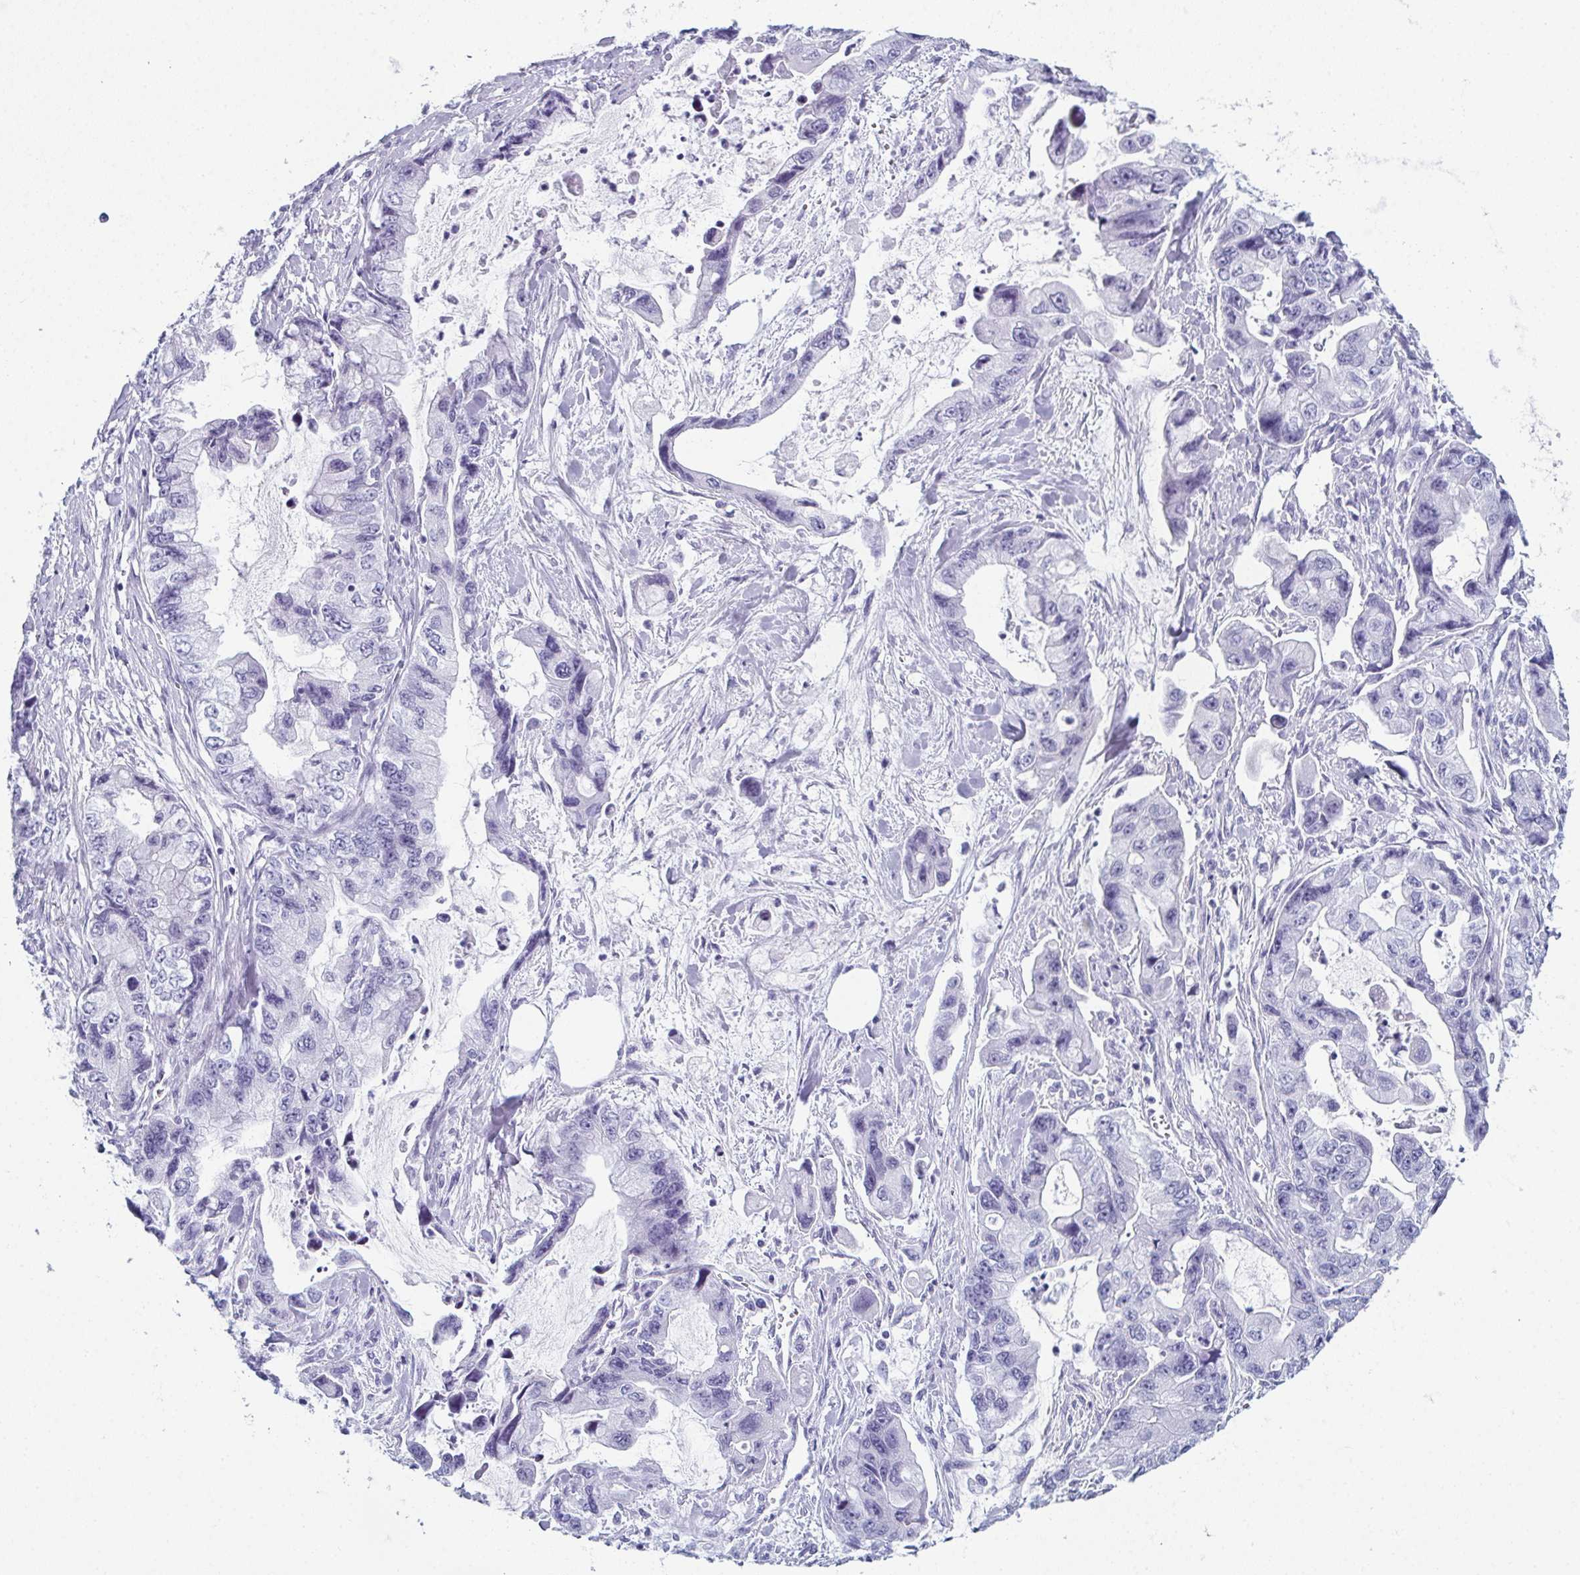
{"staining": {"intensity": "negative", "quantity": "none", "location": "none"}, "tissue": "stomach cancer", "cell_type": "Tumor cells", "image_type": "cancer", "snomed": [{"axis": "morphology", "description": "Adenocarcinoma, NOS"}, {"axis": "topography", "description": "Pancreas"}, {"axis": "topography", "description": "Stomach, upper"}, {"axis": "topography", "description": "Stomach"}], "caption": "Immunohistochemistry histopathology image of human stomach adenocarcinoma stained for a protein (brown), which reveals no expression in tumor cells.", "gene": "ENKUR", "patient": {"sex": "male", "age": 77}}